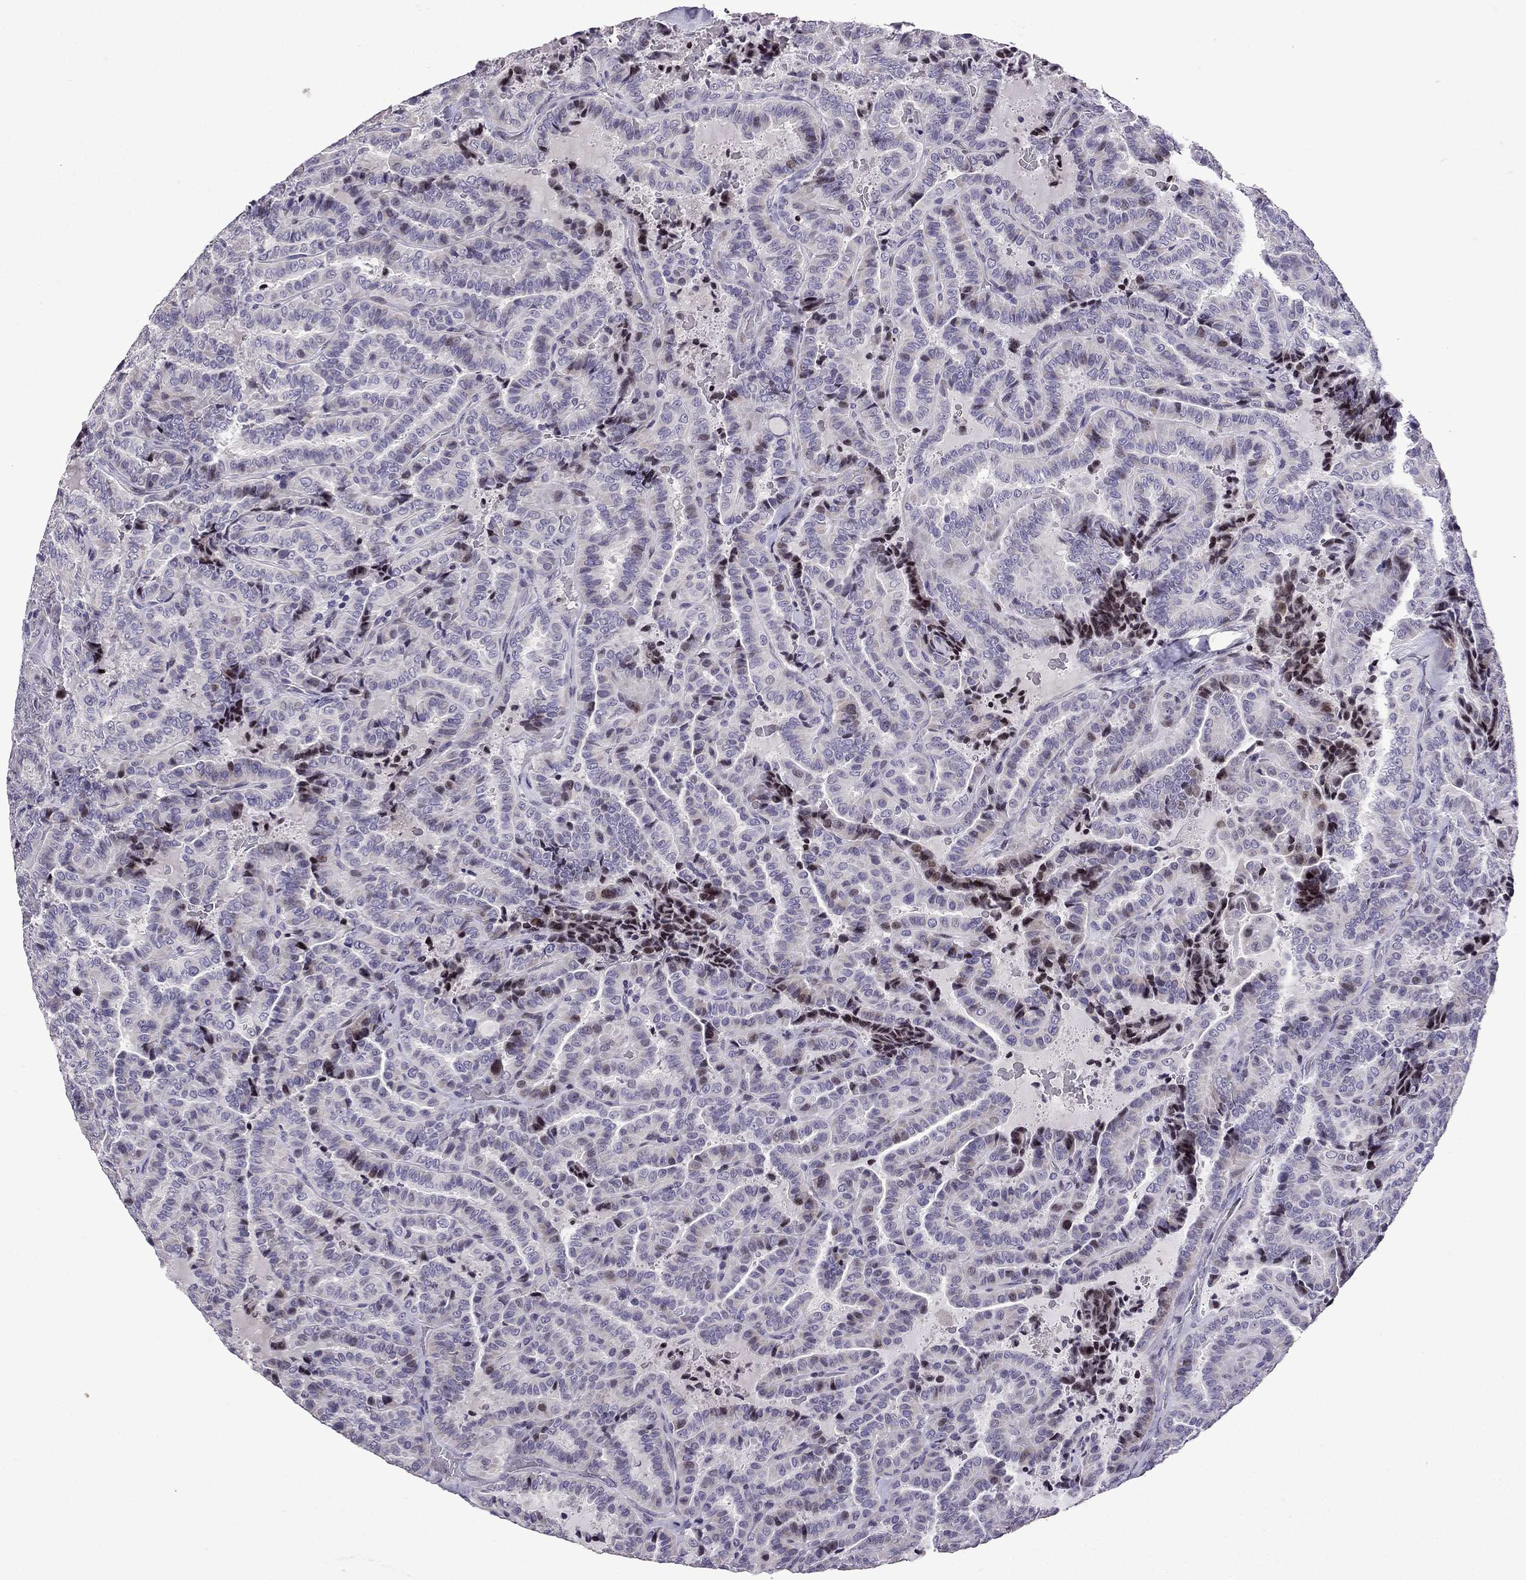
{"staining": {"intensity": "negative", "quantity": "none", "location": "none"}, "tissue": "thyroid cancer", "cell_type": "Tumor cells", "image_type": "cancer", "snomed": [{"axis": "morphology", "description": "Papillary adenocarcinoma, NOS"}, {"axis": "topography", "description": "Thyroid gland"}], "caption": "Immunohistochemistry of human papillary adenocarcinoma (thyroid) reveals no positivity in tumor cells.", "gene": "TTN", "patient": {"sex": "female", "age": 39}}